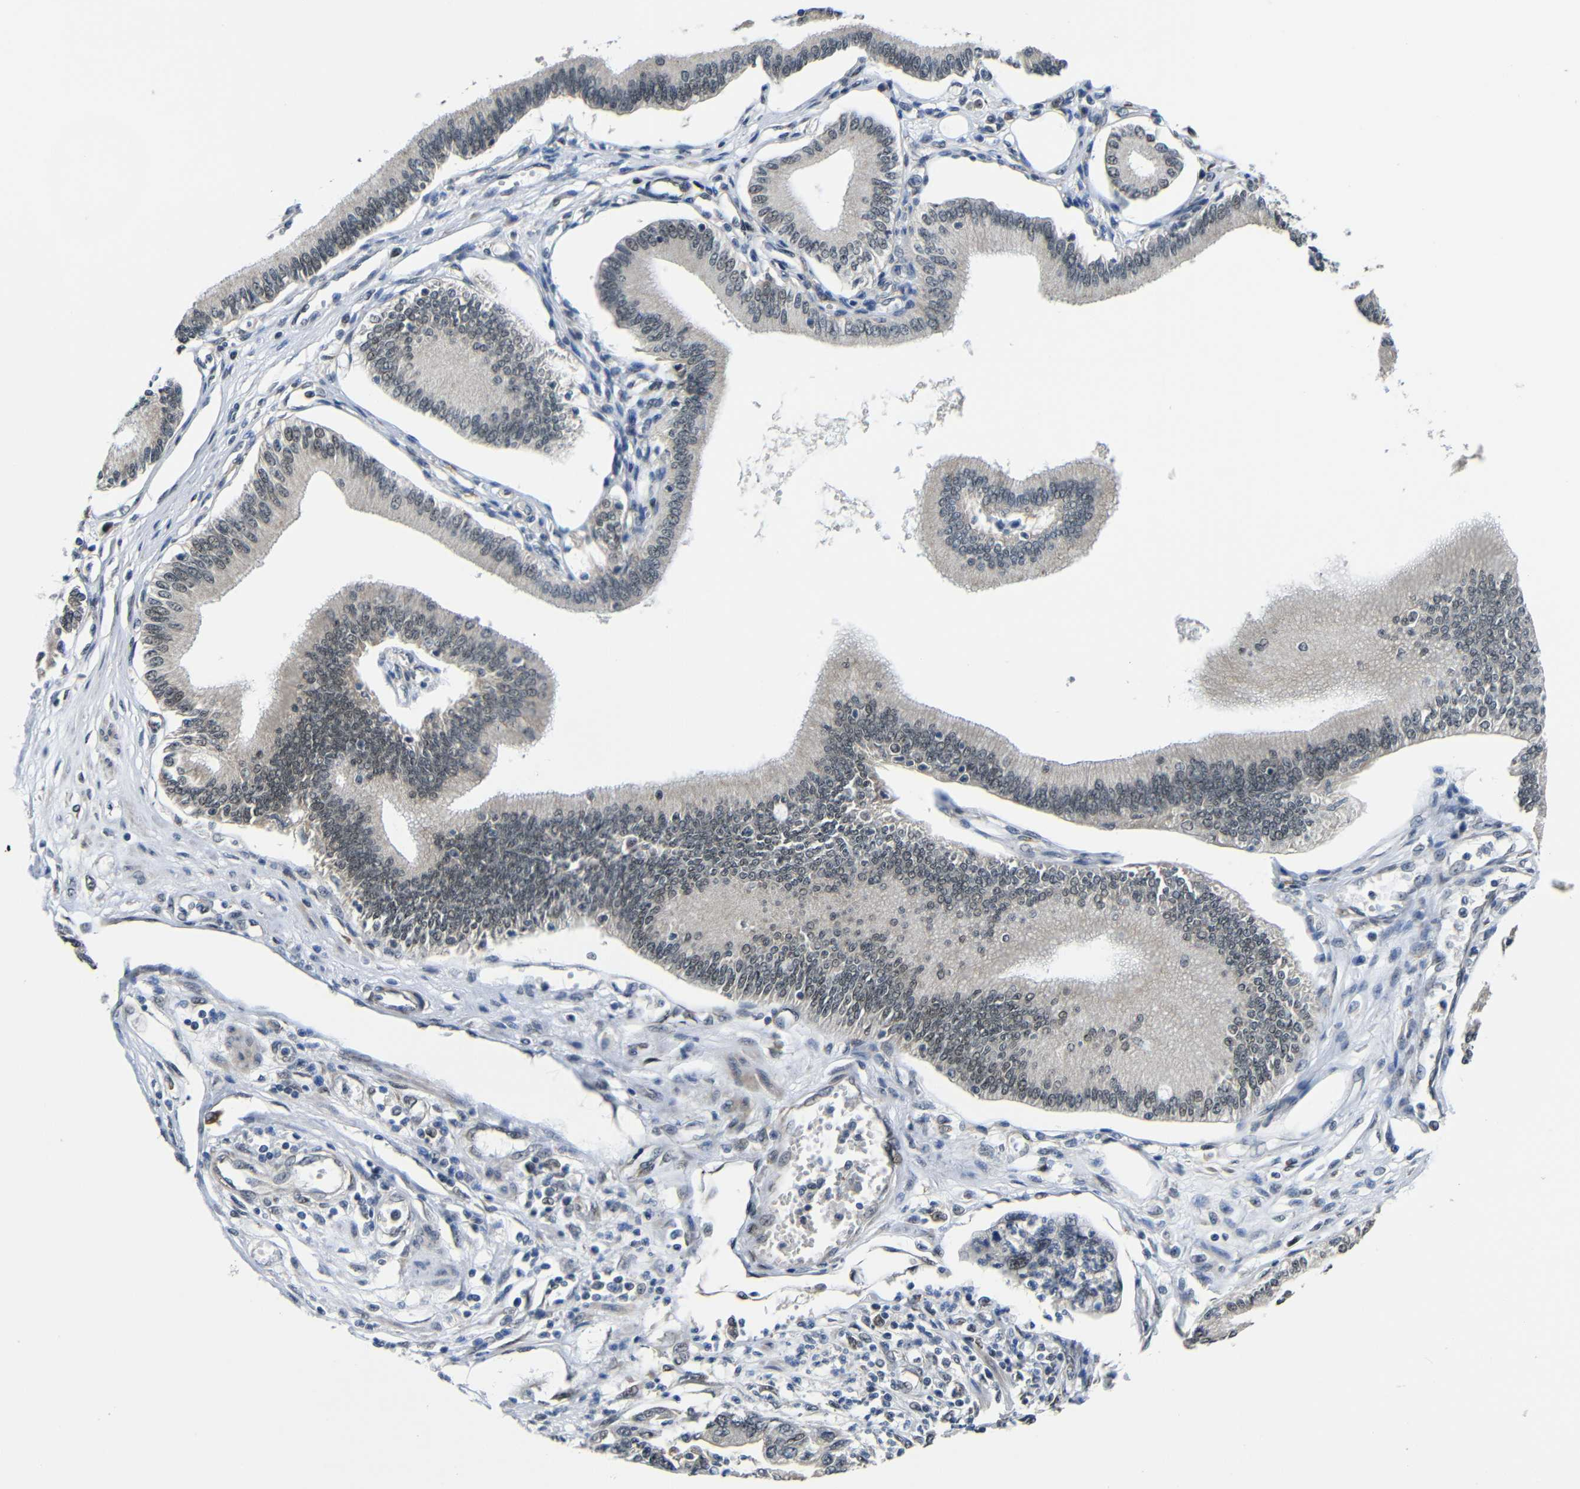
{"staining": {"intensity": "negative", "quantity": "none", "location": "none"}, "tissue": "pancreatic cancer", "cell_type": "Tumor cells", "image_type": "cancer", "snomed": [{"axis": "morphology", "description": "Adenocarcinoma, NOS"}, {"axis": "topography", "description": "Pancreas"}], "caption": "High power microscopy micrograph of an IHC image of pancreatic adenocarcinoma, revealing no significant positivity in tumor cells.", "gene": "FAM172A", "patient": {"sex": "male", "age": 56}}